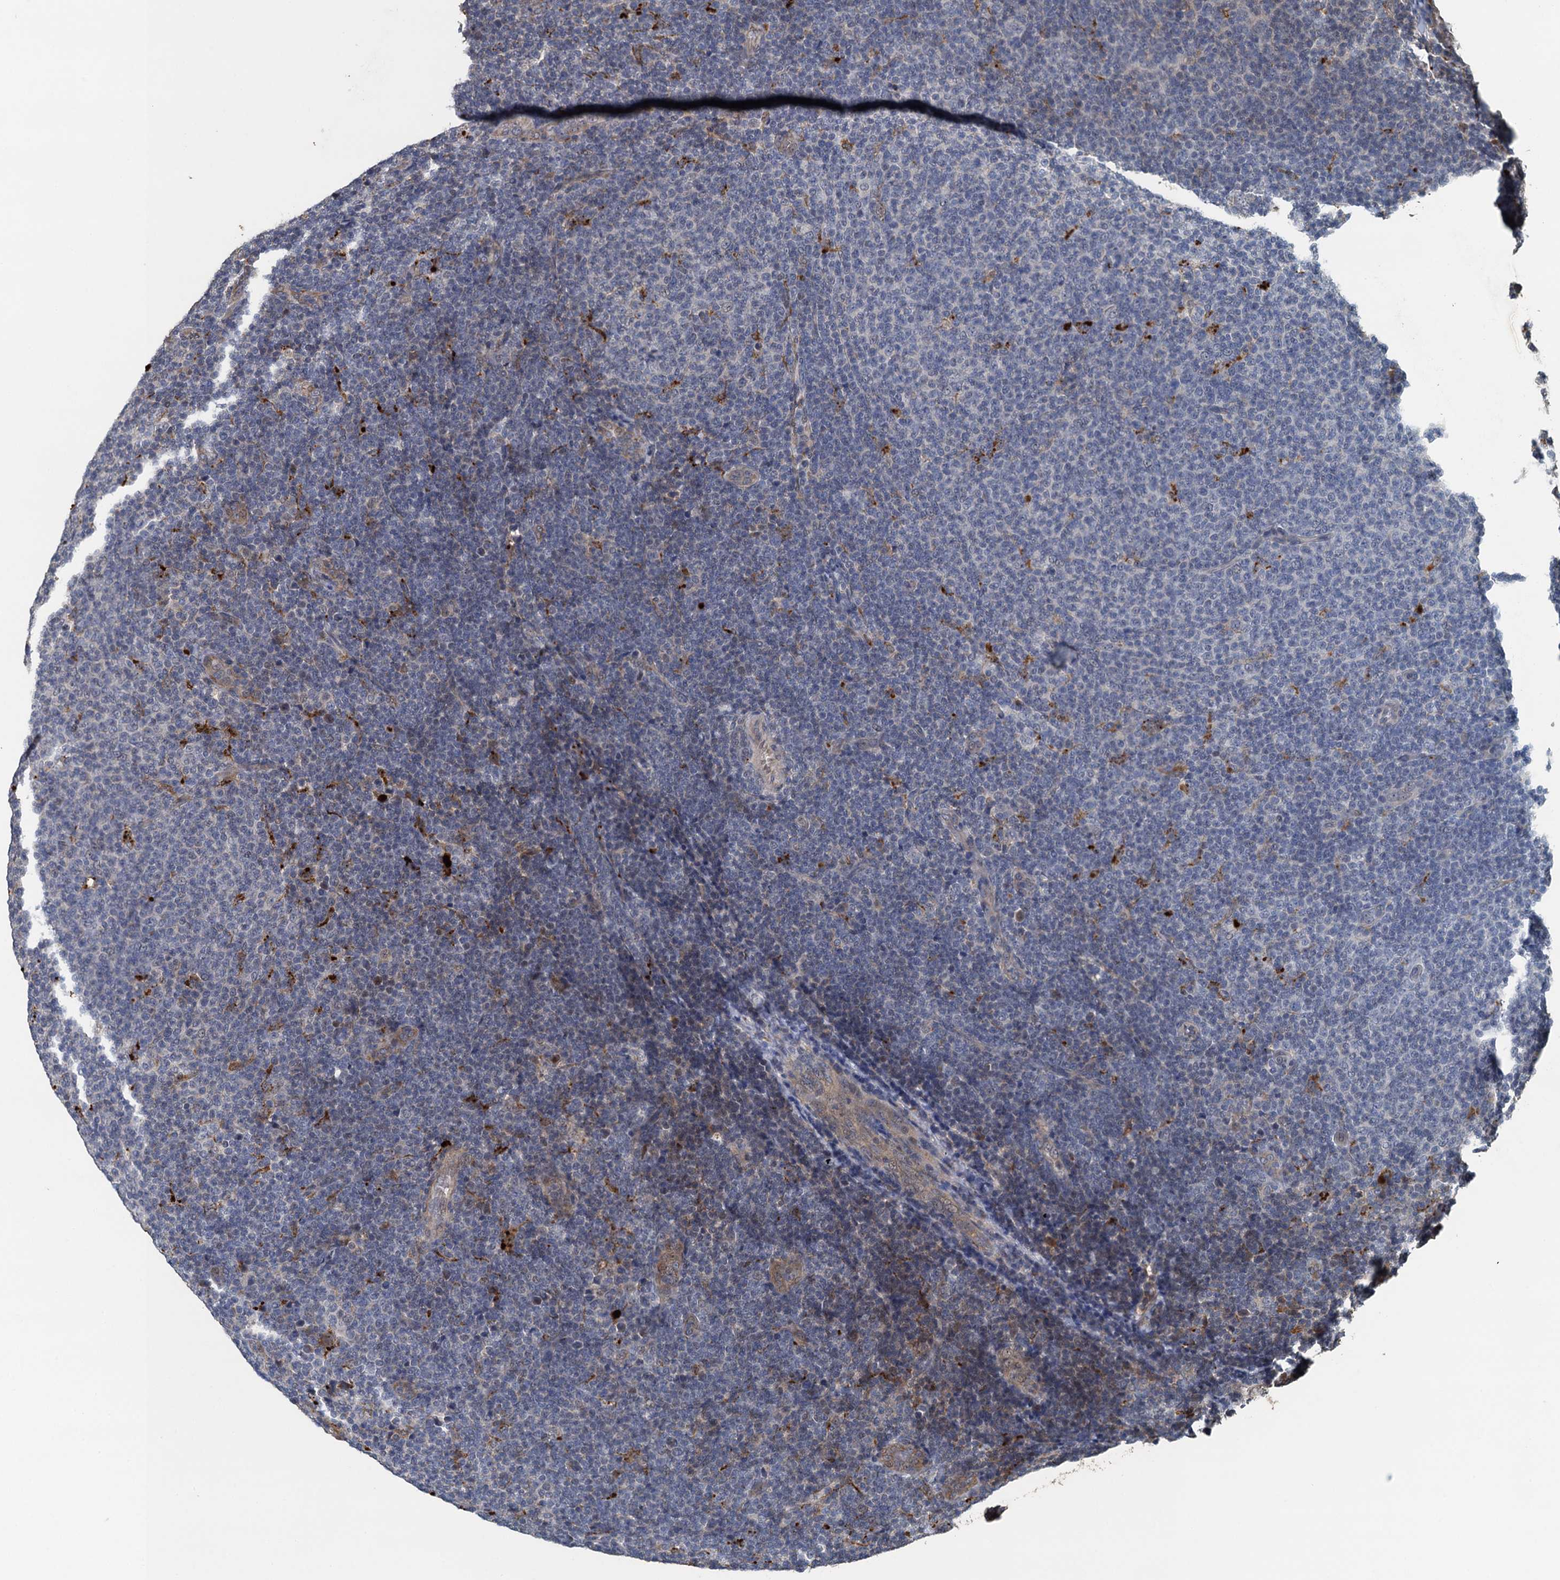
{"staining": {"intensity": "negative", "quantity": "none", "location": "none"}, "tissue": "lymphoma", "cell_type": "Tumor cells", "image_type": "cancer", "snomed": [{"axis": "morphology", "description": "Malignant lymphoma, non-Hodgkin's type, Low grade"}, {"axis": "topography", "description": "Lymph node"}], "caption": "An image of human malignant lymphoma, non-Hodgkin's type (low-grade) is negative for staining in tumor cells.", "gene": "AGRN", "patient": {"sex": "male", "age": 66}}